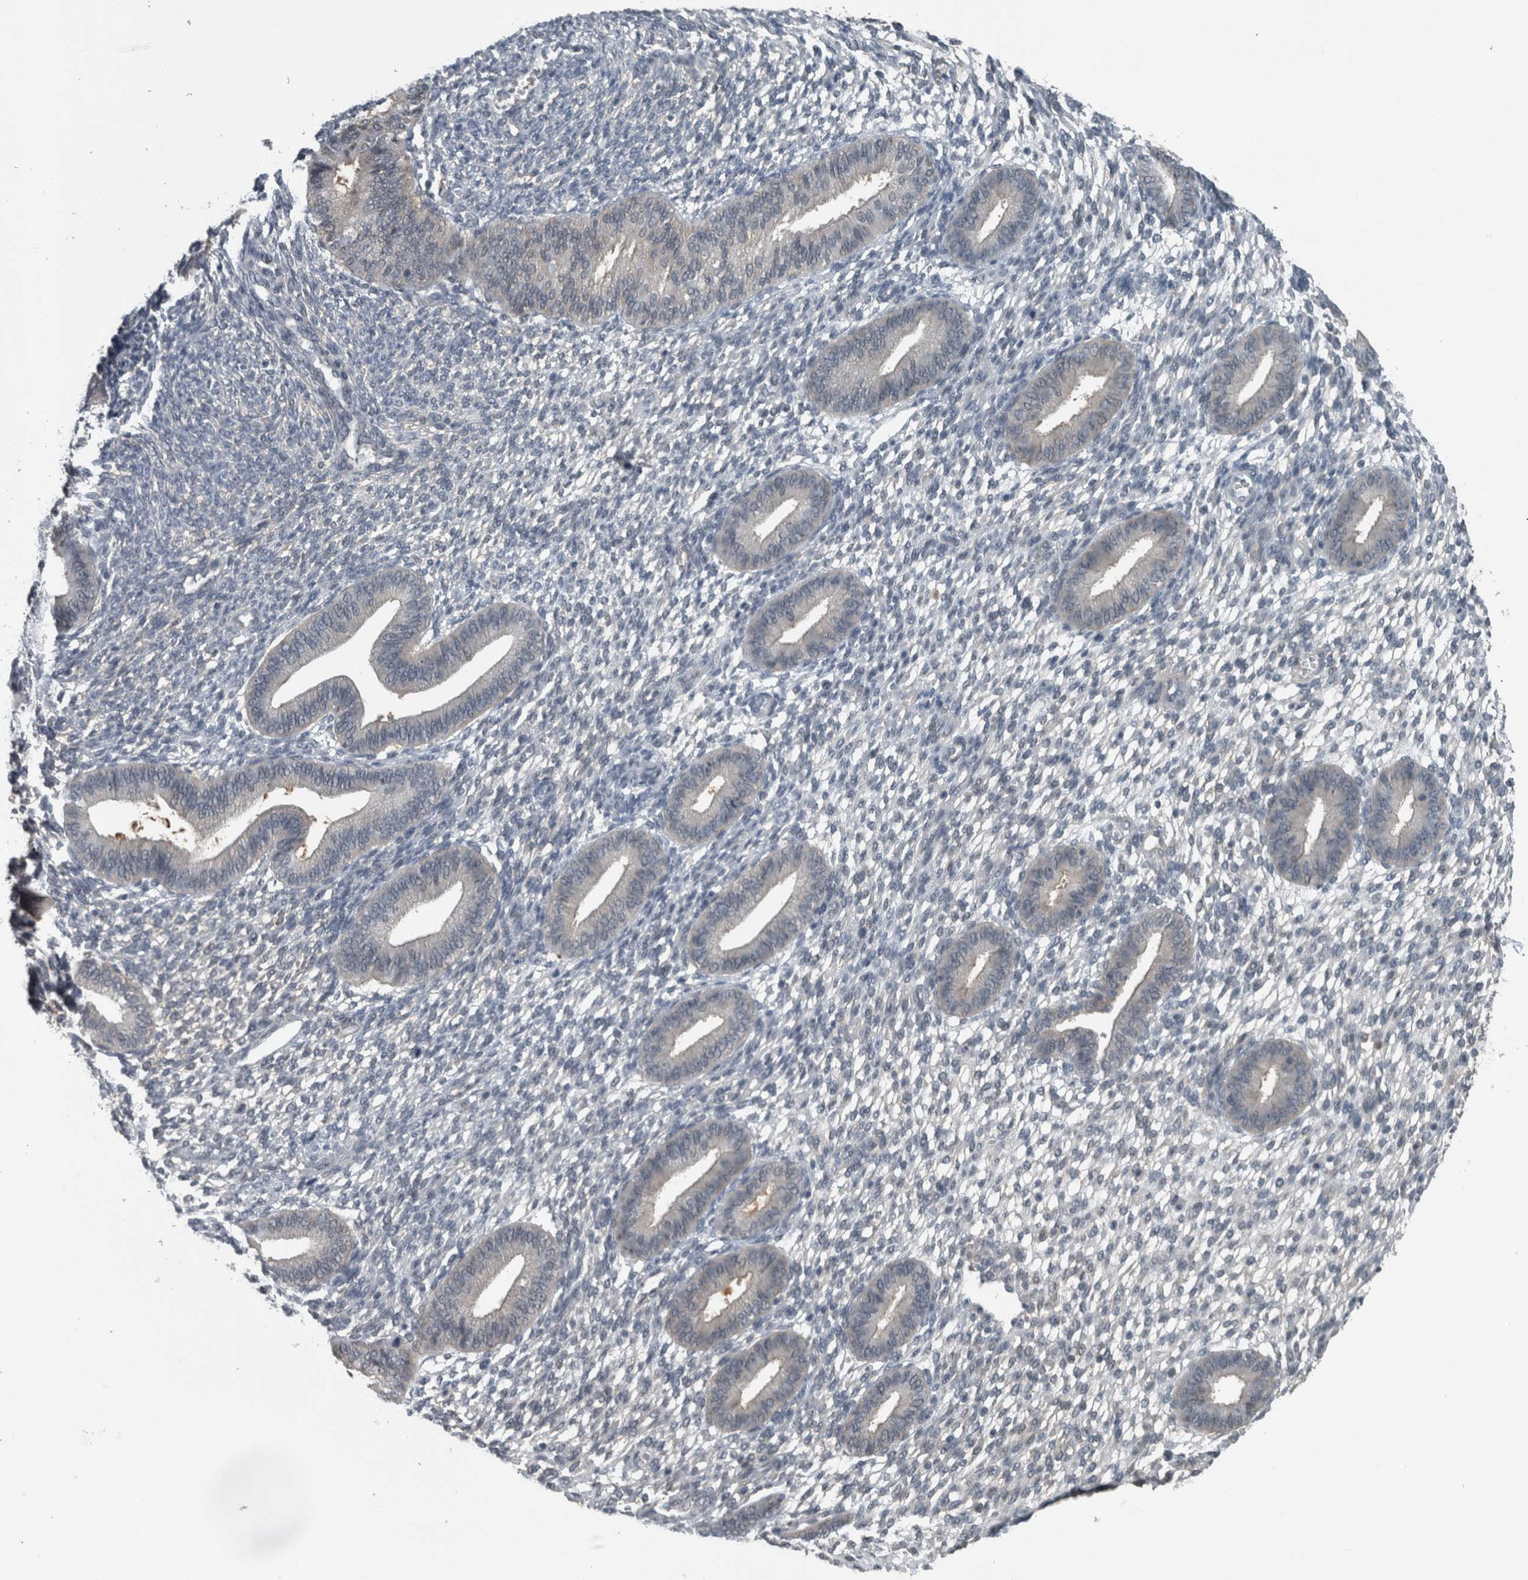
{"staining": {"intensity": "negative", "quantity": "none", "location": "none"}, "tissue": "endometrium", "cell_type": "Cells in endometrial stroma", "image_type": "normal", "snomed": [{"axis": "morphology", "description": "Normal tissue, NOS"}, {"axis": "topography", "description": "Endometrium"}], "caption": "IHC micrograph of normal endometrium: endometrium stained with DAB exhibits no significant protein expression in cells in endometrial stroma.", "gene": "ACSF2", "patient": {"sex": "female", "age": 46}}